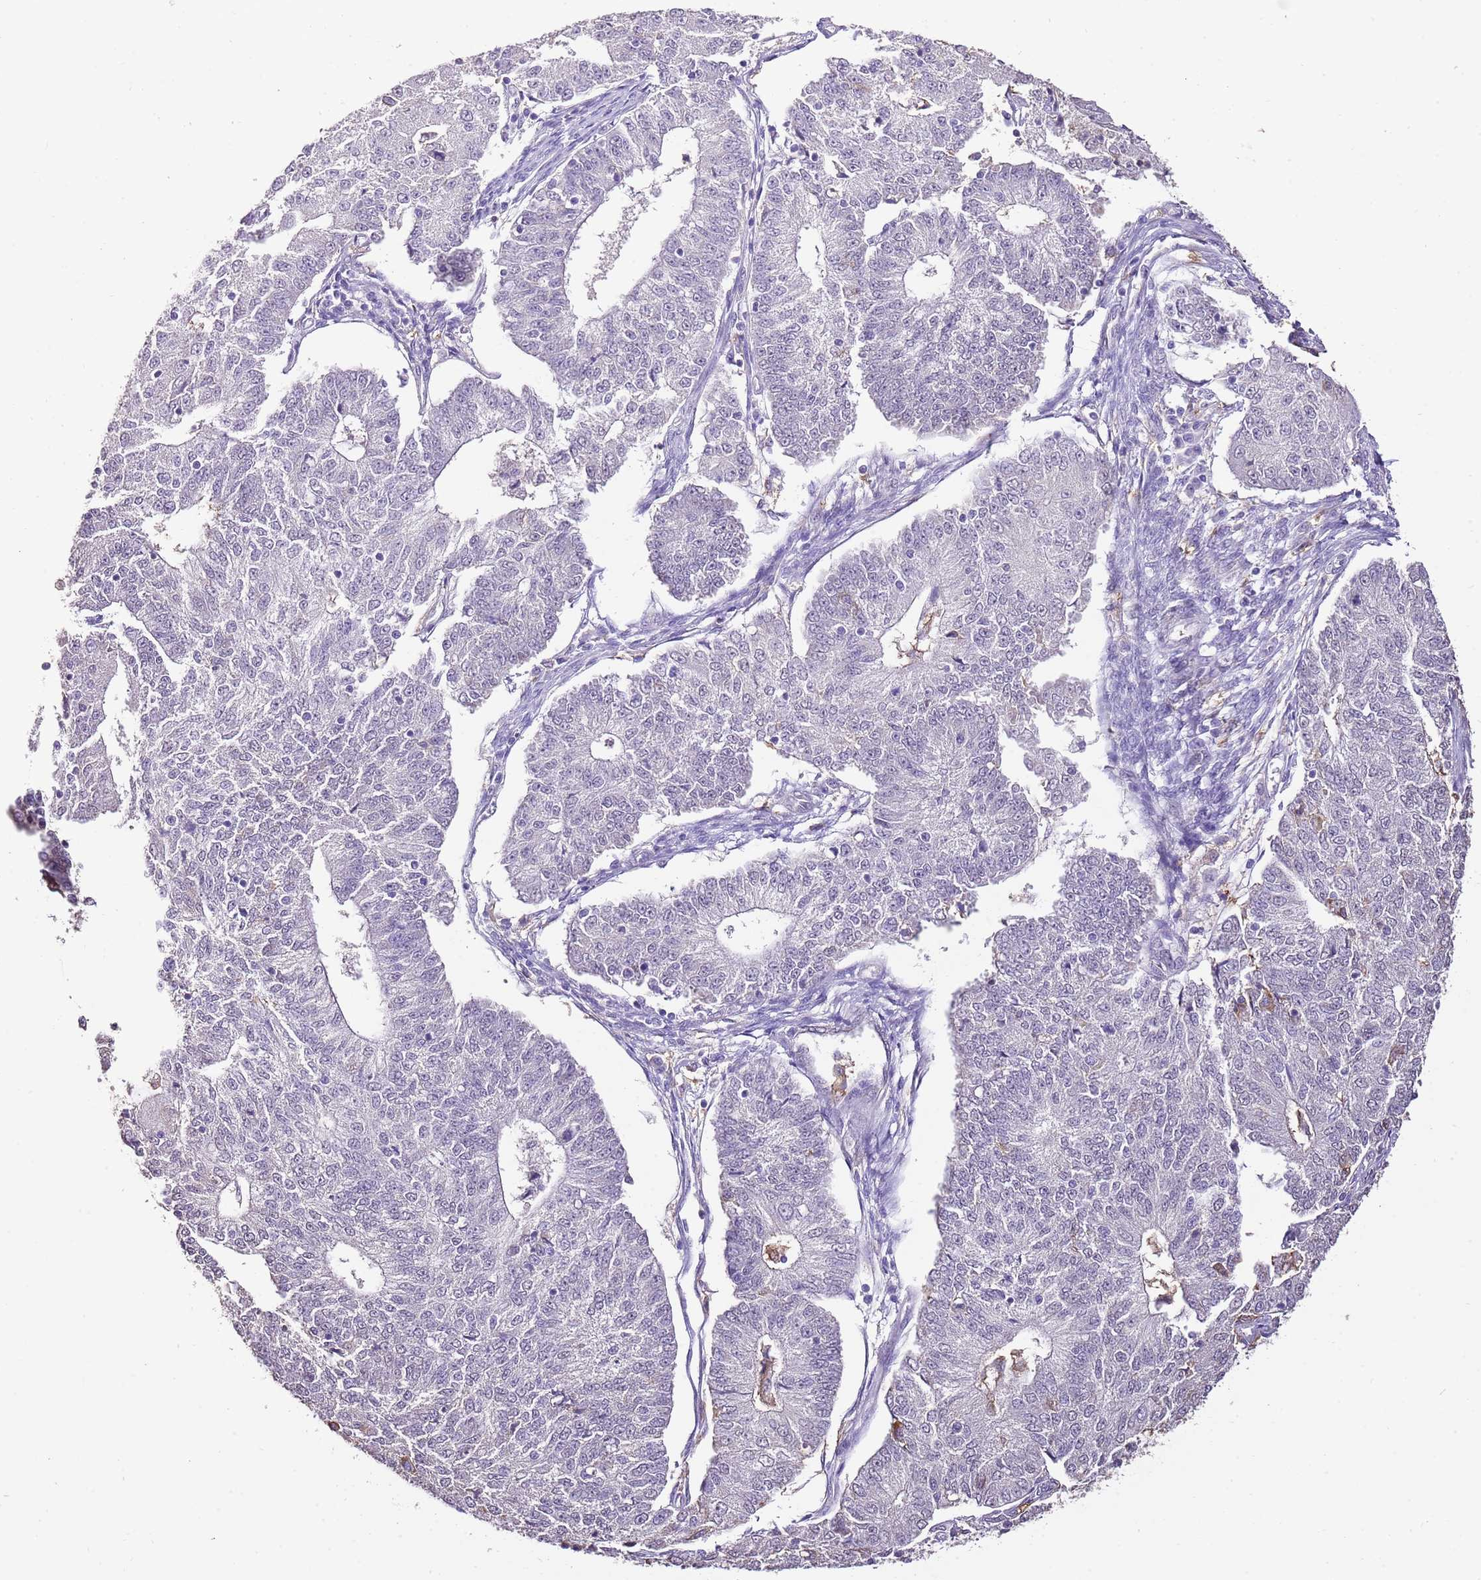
{"staining": {"intensity": "negative", "quantity": "none", "location": "none"}, "tissue": "endometrial cancer", "cell_type": "Tumor cells", "image_type": "cancer", "snomed": [{"axis": "morphology", "description": "Adenocarcinoma, NOS"}, {"axis": "topography", "description": "Endometrium"}], "caption": "Immunohistochemical staining of endometrial cancer demonstrates no significant expression in tumor cells.", "gene": "IZUMO4", "patient": {"sex": "female", "age": 56}}